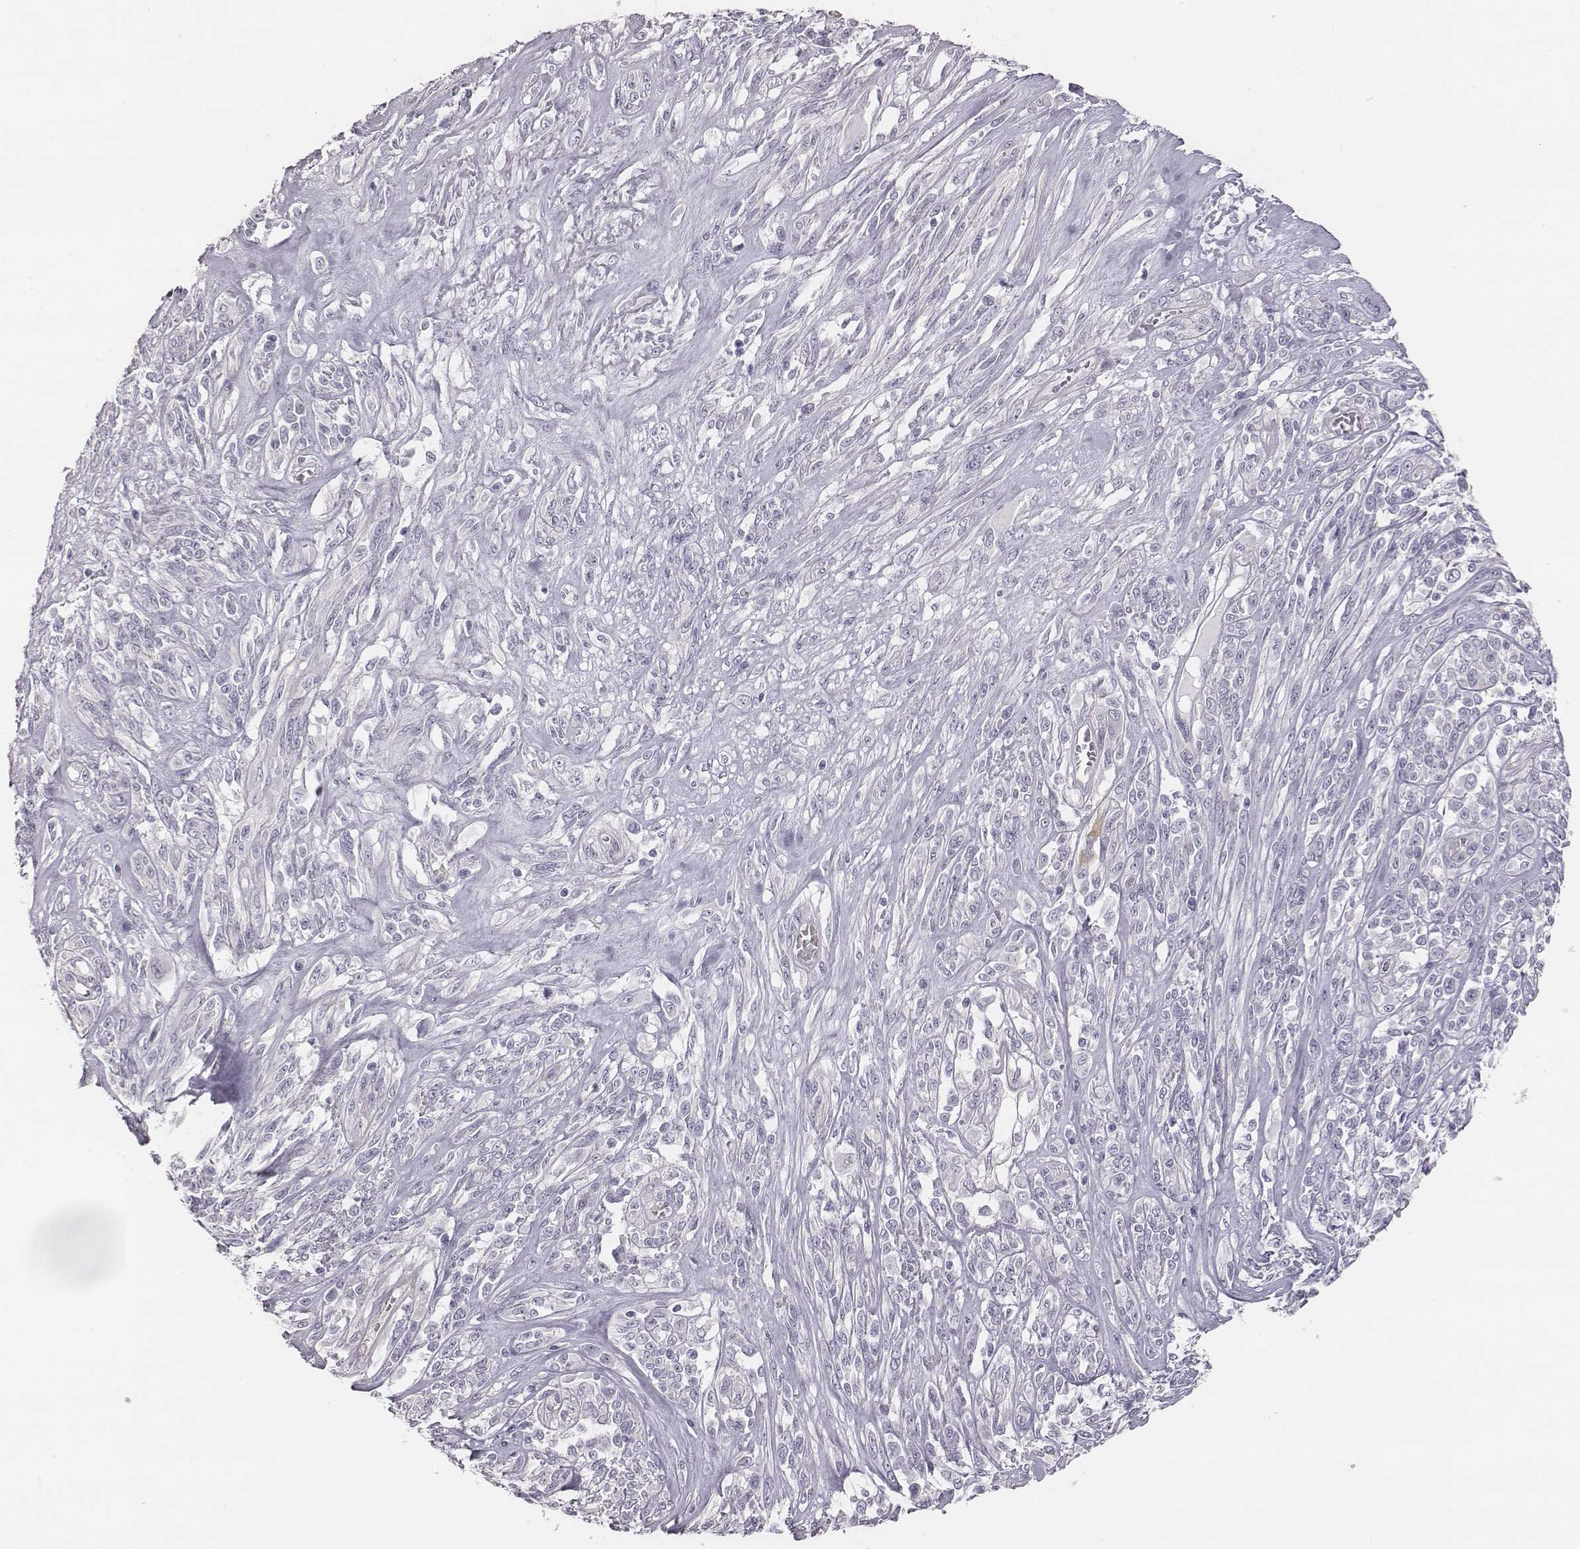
{"staining": {"intensity": "negative", "quantity": "none", "location": "none"}, "tissue": "melanoma", "cell_type": "Tumor cells", "image_type": "cancer", "snomed": [{"axis": "morphology", "description": "Malignant melanoma, NOS"}, {"axis": "topography", "description": "Skin"}], "caption": "This is a image of IHC staining of melanoma, which shows no positivity in tumor cells.", "gene": "KCNJ12", "patient": {"sex": "female", "age": 91}}